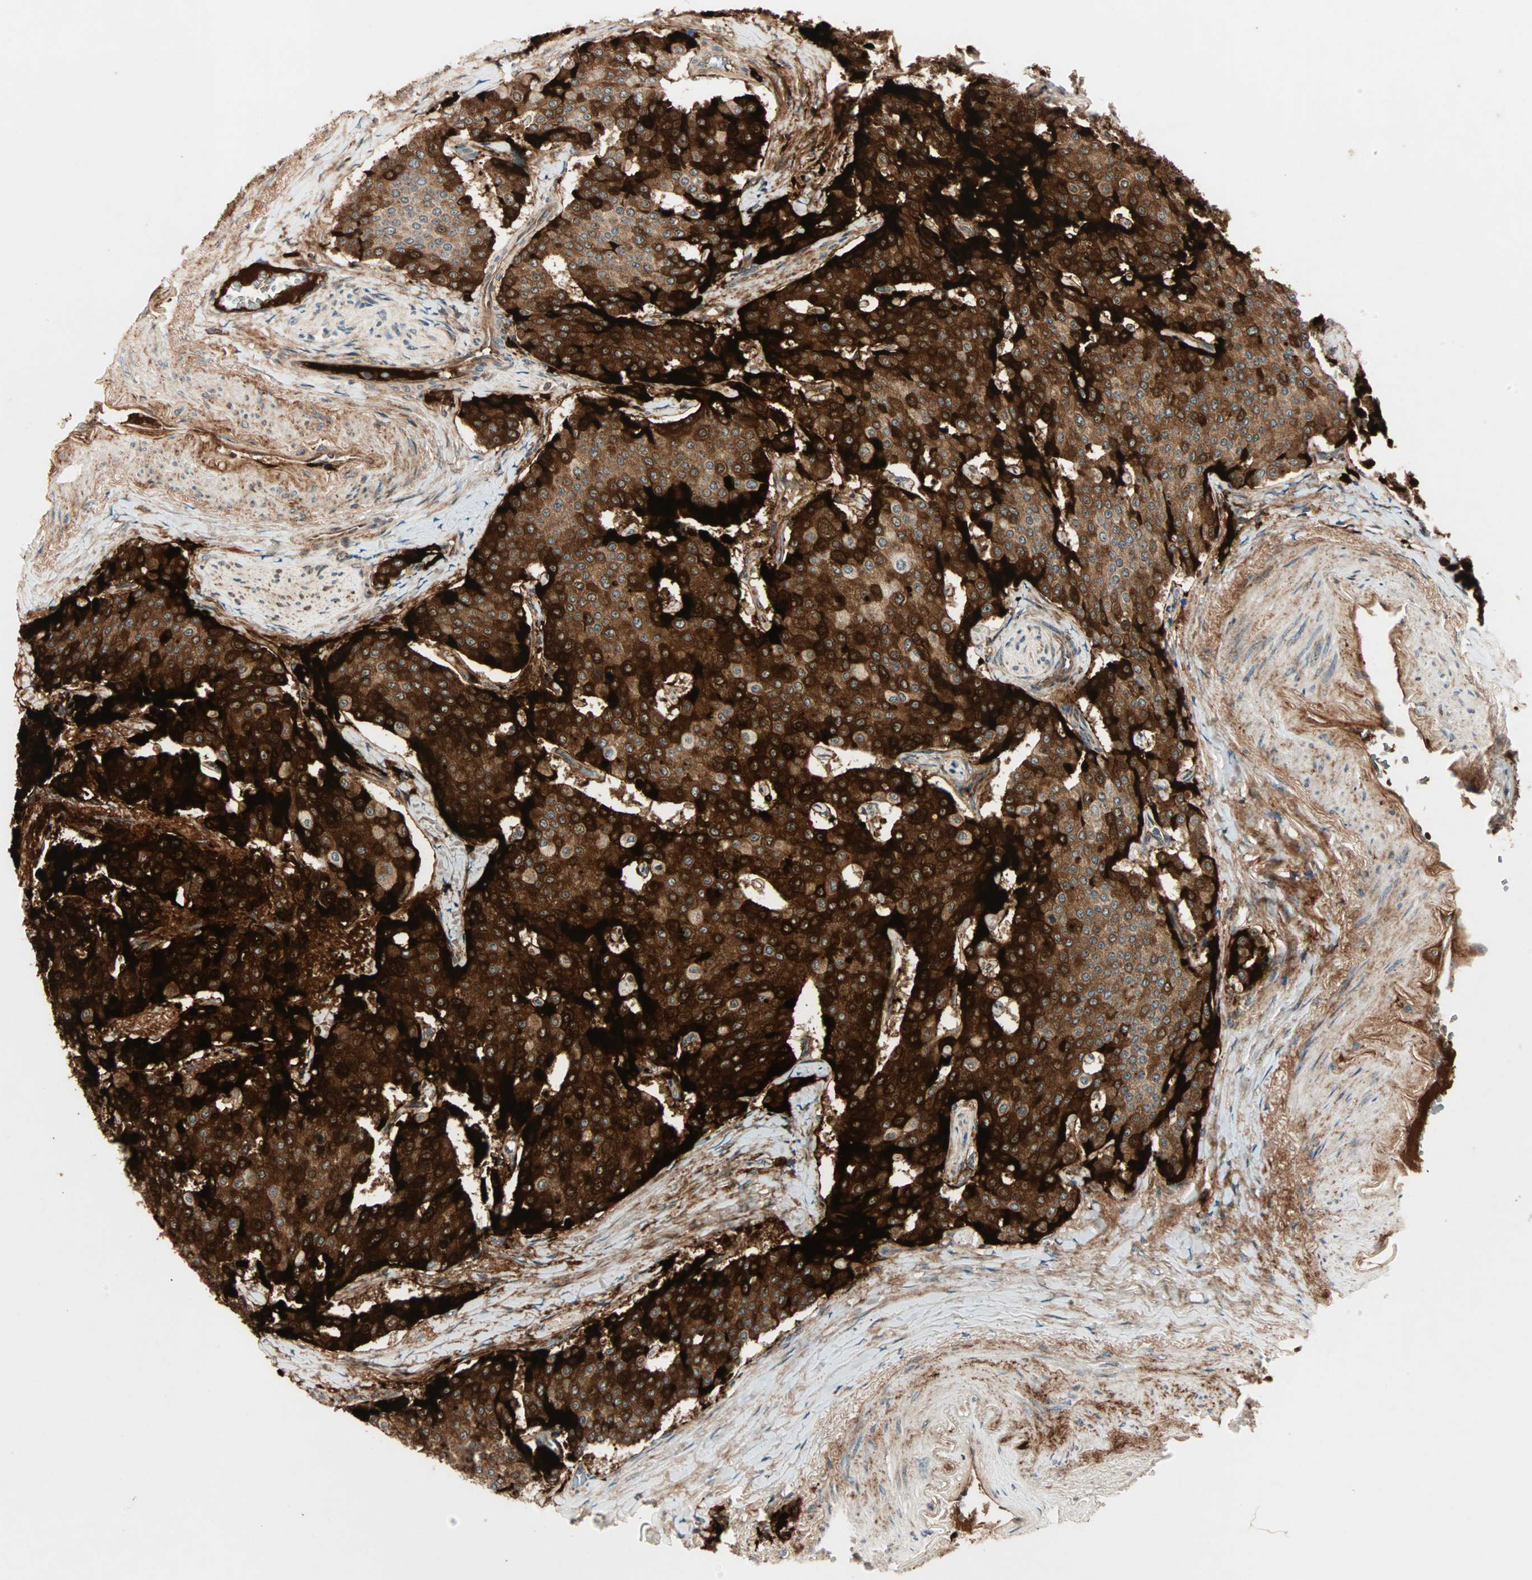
{"staining": {"intensity": "strong", "quantity": ">75%", "location": "cytoplasmic/membranous"}, "tissue": "carcinoid", "cell_type": "Tumor cells", "image_type": "cancer", "snomed": [{"axis": "morphology", "description": "Carcinoid, malignant, NOS"}, {"axis": "topography", "description": "Colon"}], "caption": "Brown immunohistochemical staining in human carcinoid (malignant) shows strong cytoplasmic/membranous staining in approximately >75% of tumor cells.", "gene": "ZNF37A", "patient": {"sex": "female", "age": 61}}